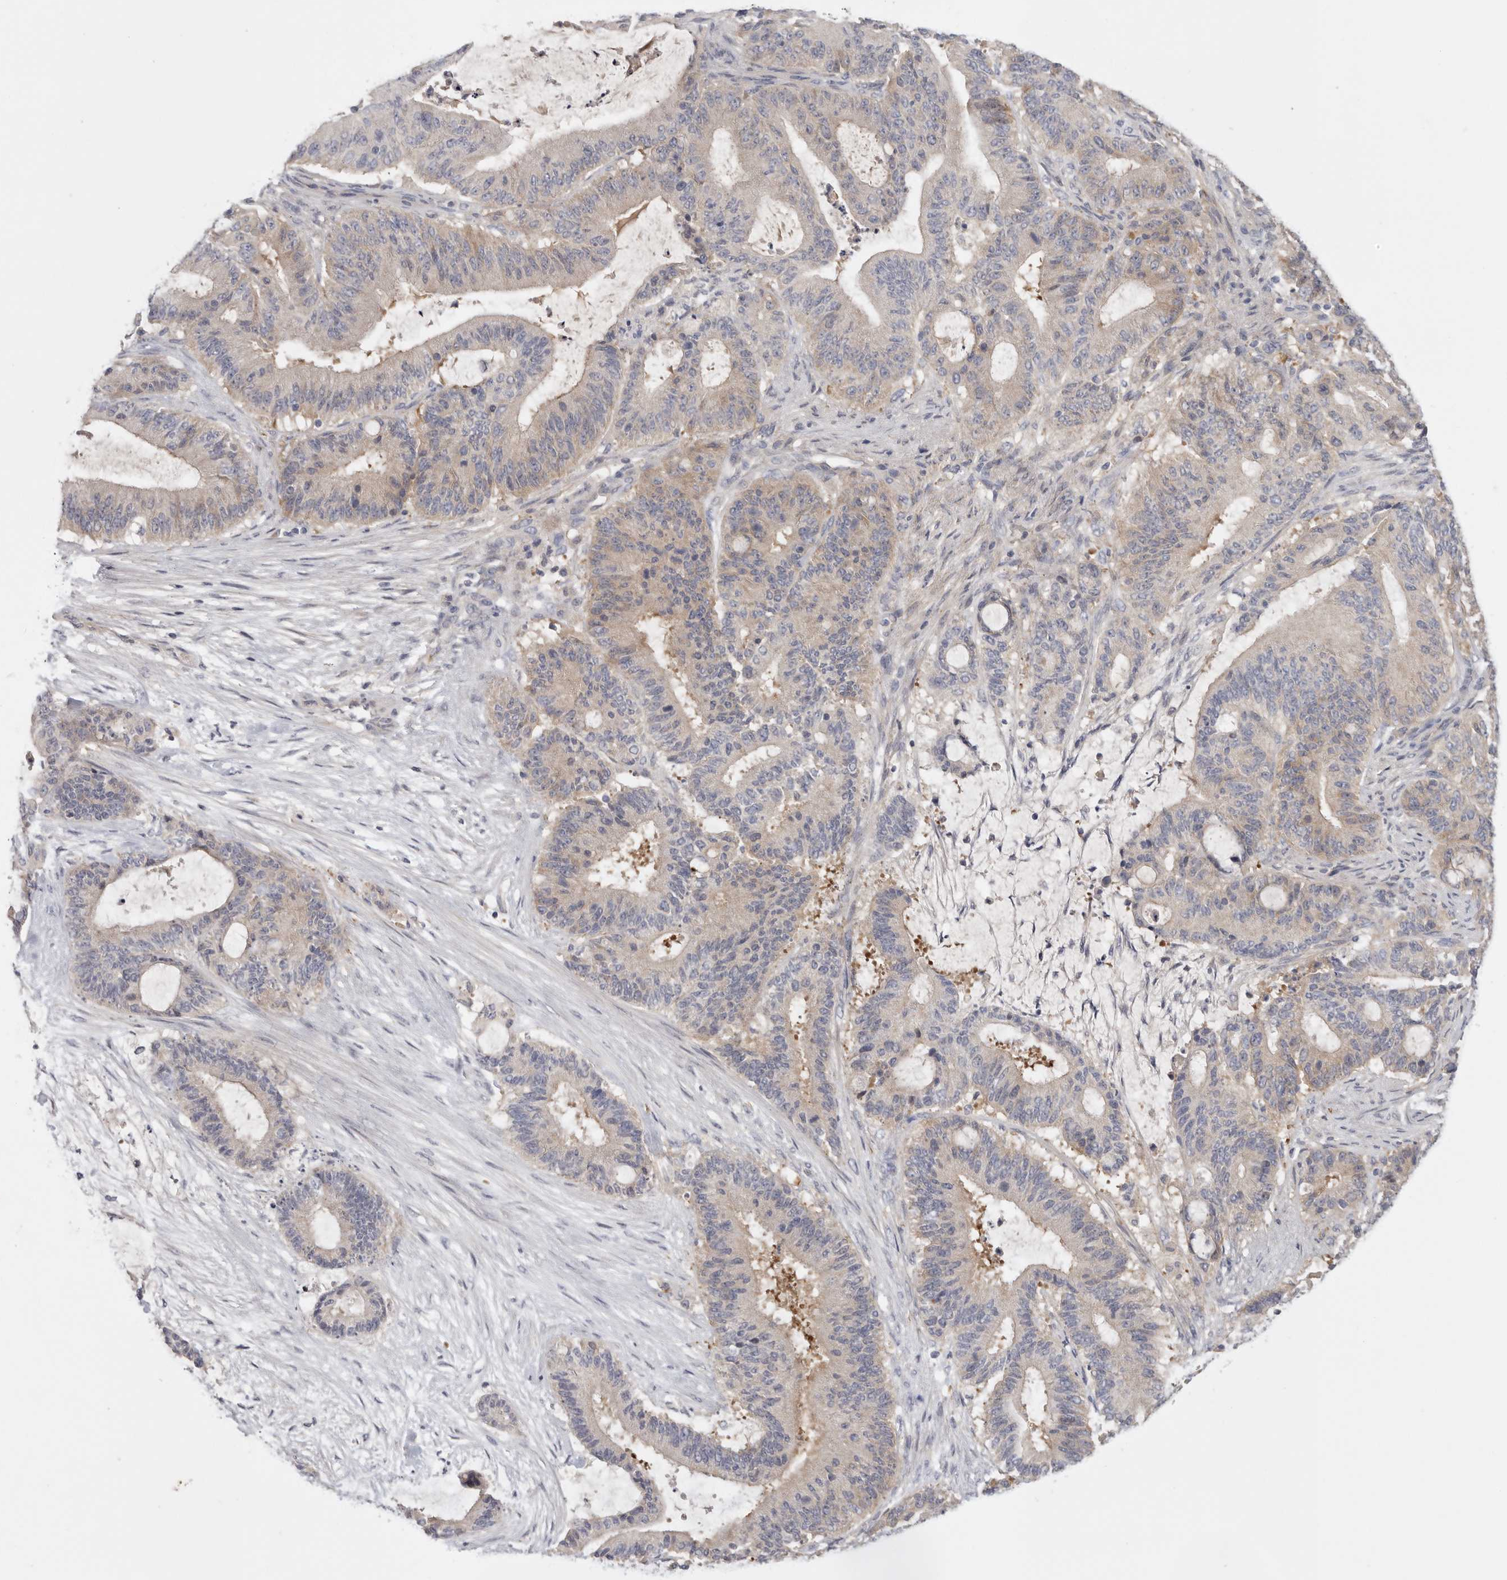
{"staining": {"intensity": "weak", "quantity": "<25%", "location": "cytoplasmic/membranous"}, "tissue": "liver cancer", "cell_type": "Tumor cells", "image_type": "cancer", "snomed": [{"axis": "morphology", "description": "Normal tissue, NOS"}, {"axis": "morphology", "description": "Cholangiocarcinoma"}, {"axis": "topography", "description": "Liver"}, {"axis": "topography", "description": "Peripheral nerve tissue"}], "caption": "DAB immunohistochemical staining of cholangiocarcinoma (liver) exhibits no significant positivity in tumor cells. The staining was performed using DAB to visualize the protein expression in brown, while the nuclei were stained in blue with hematoxylin (Magnification: 20x).", "gene": "CFAP298", "patient": {"sex": "female", "age": 73}}